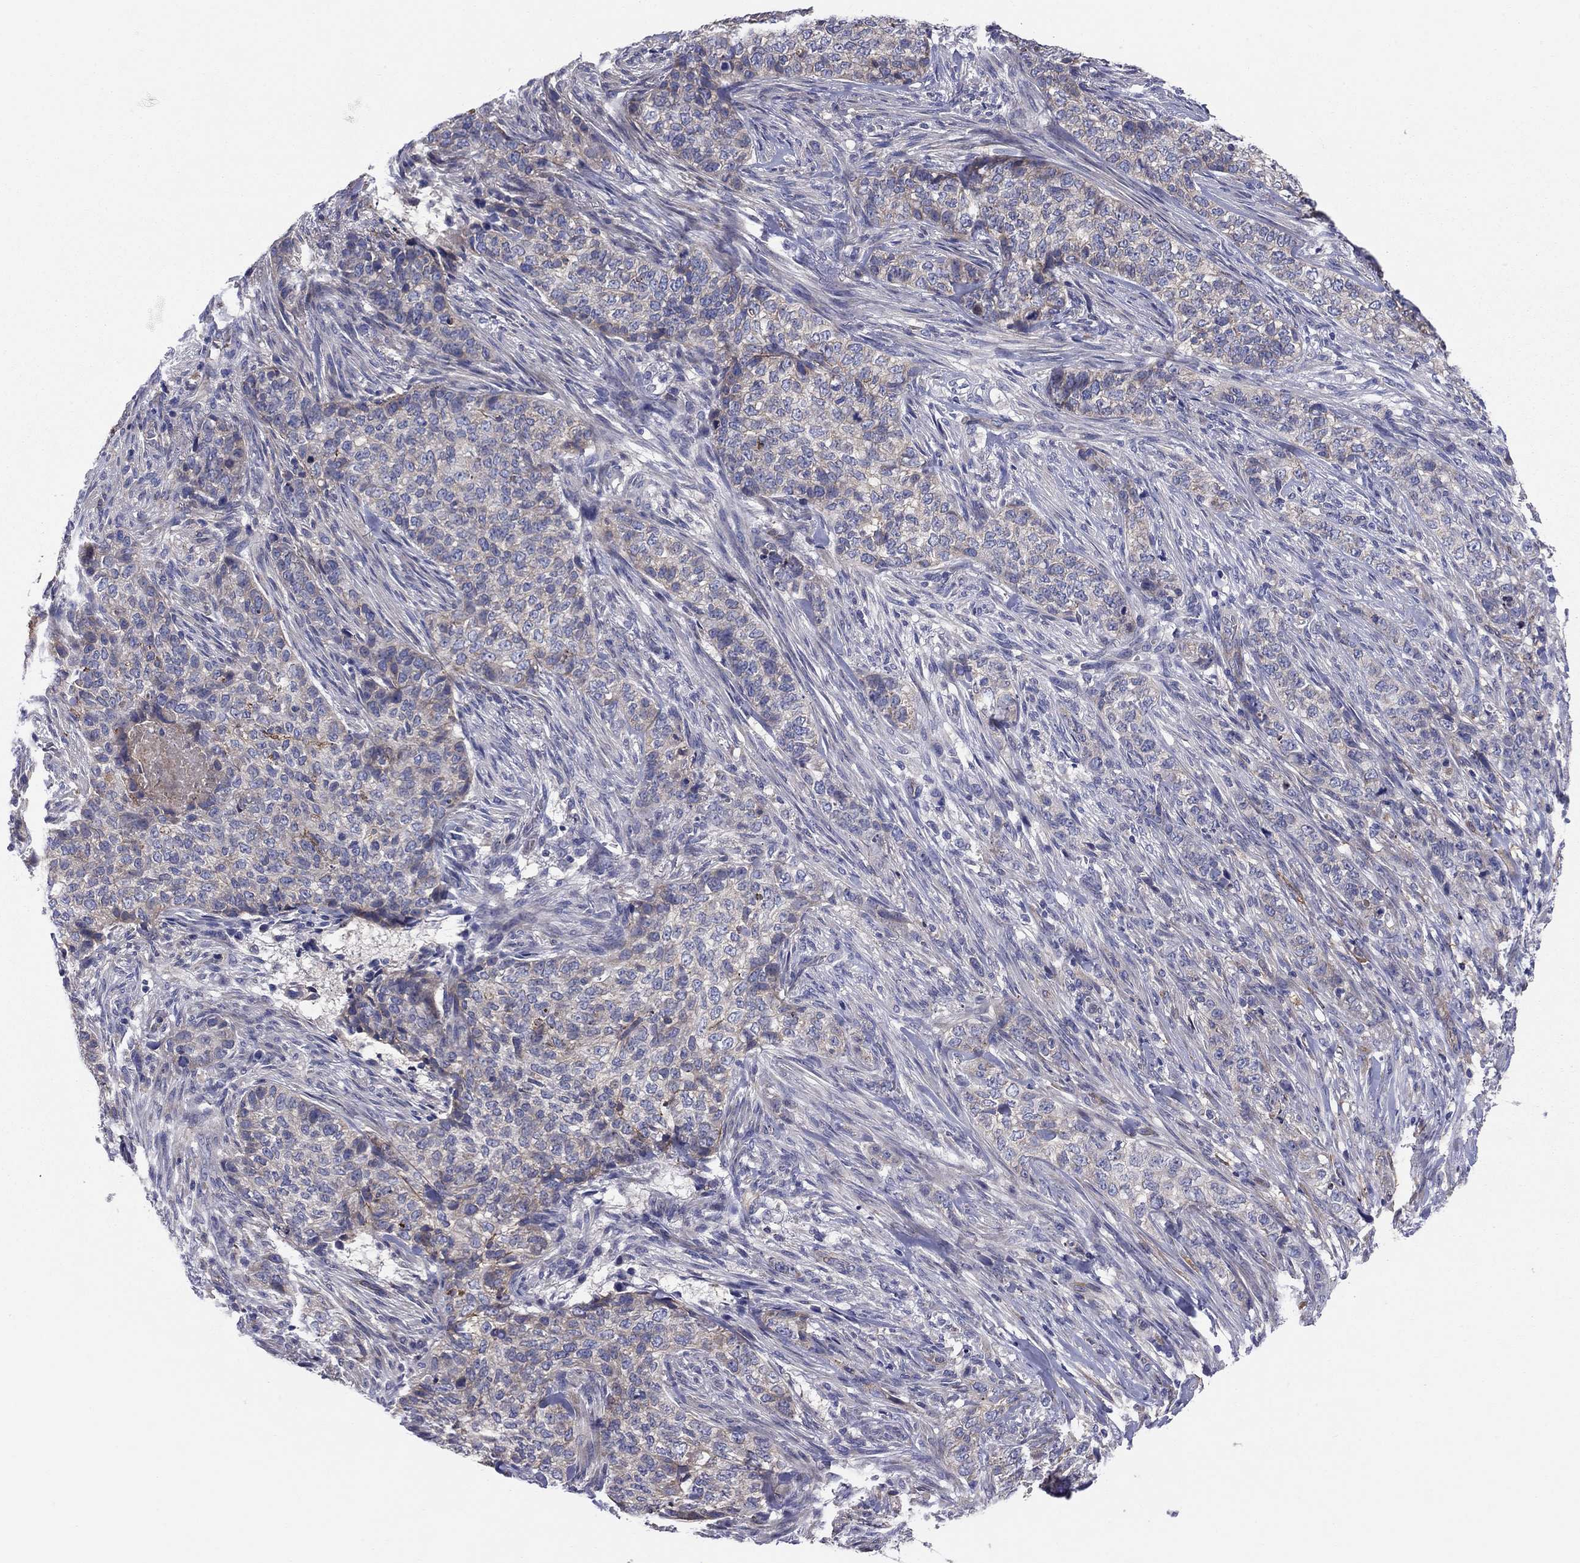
{"staining": {"intensity": "negative", "quantity": "none", "location": "none"}, "tissue": "skin cancer", "cell_type": "Tumor cells", "image_type": "cancer", "snomed": [{"axis": "morphology", "description": "Basal cell carcinoma"}, {"axis": "topography", "description": "Skin"}], "caption": "This is a micrograph of IHC staining of skin basal cell carcinoma, which shows no staining in tumor cells.", "gene": "EMP2", "patient": {"sex": "female", "age": 69}}